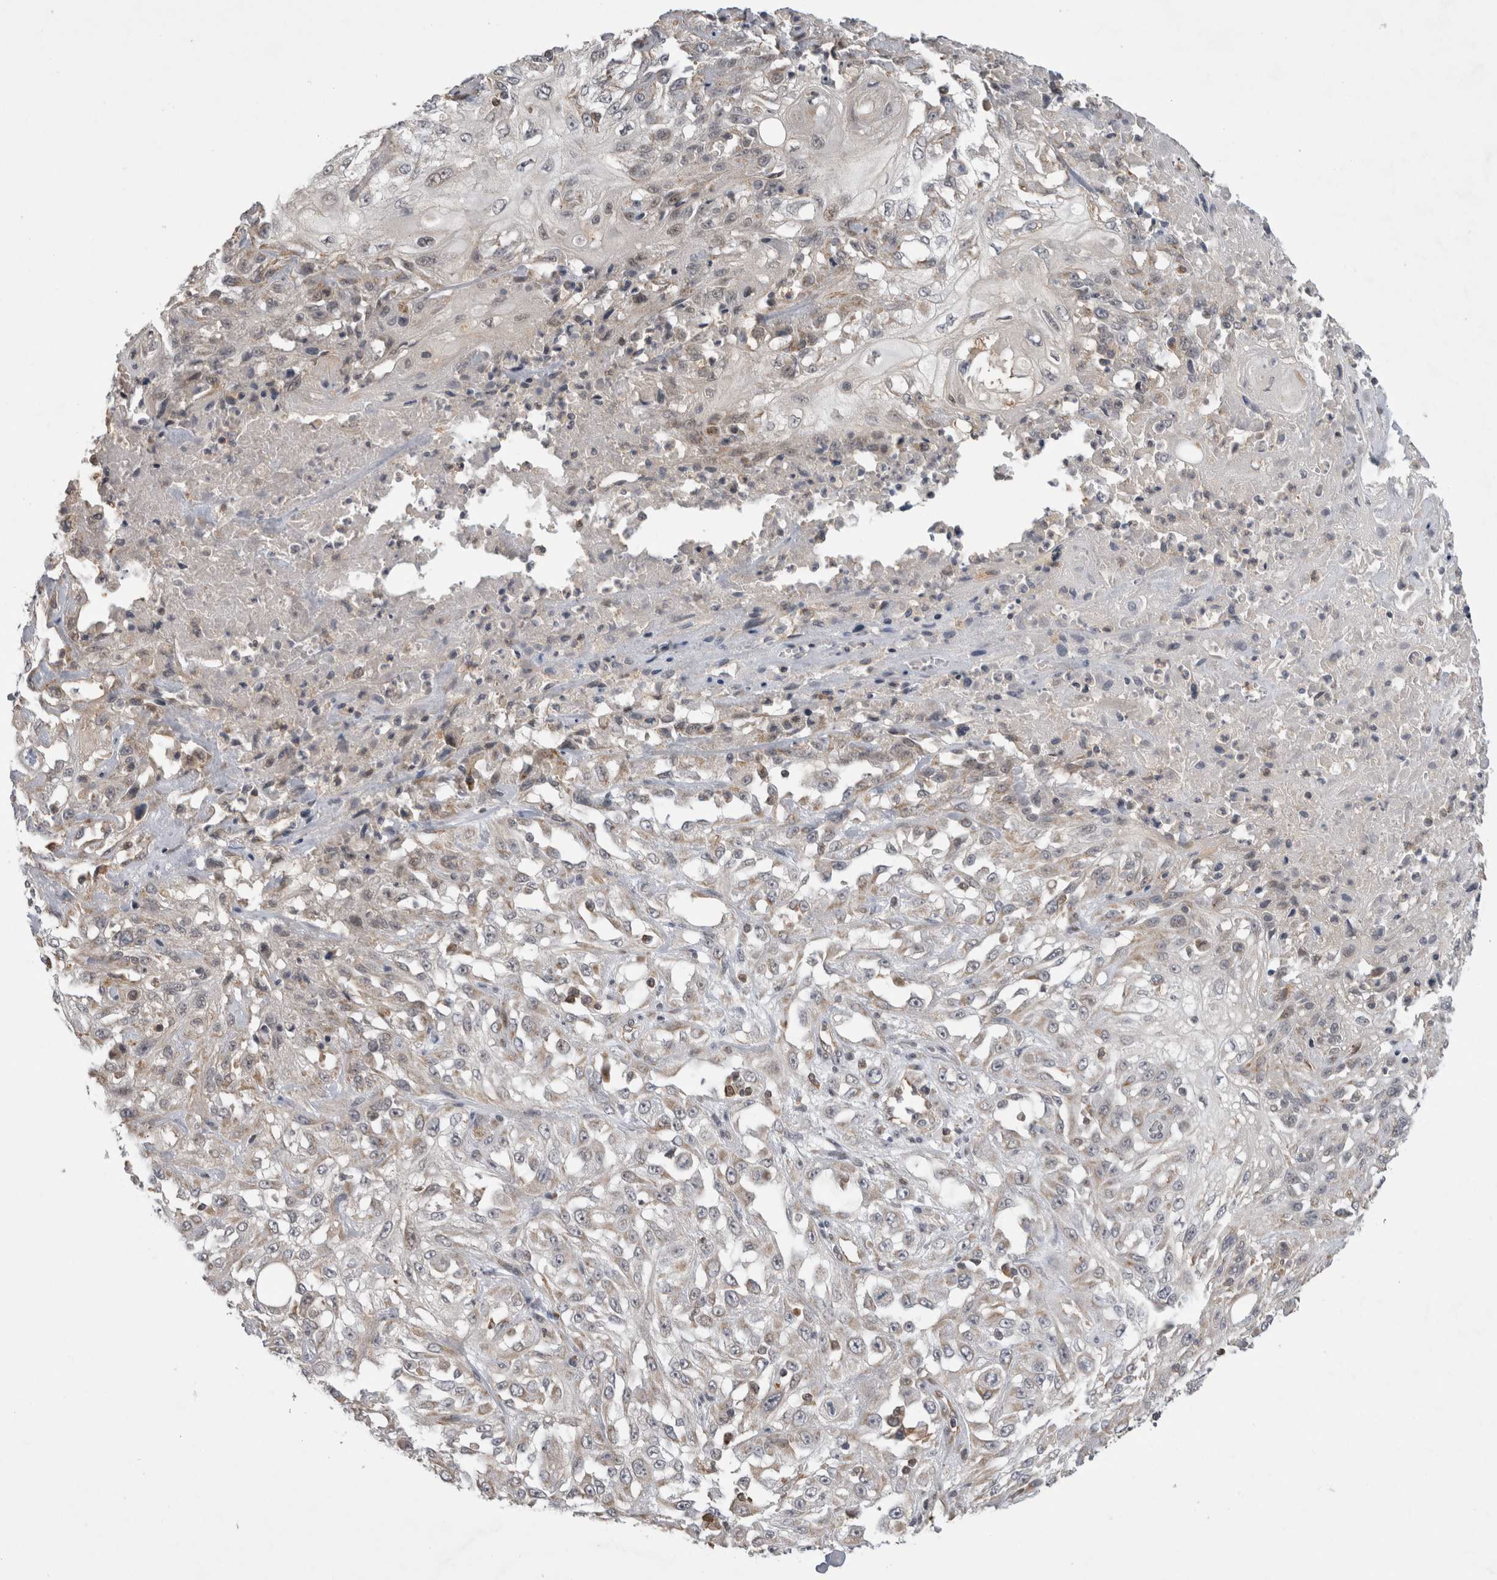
{"staining": {"intensity": "negative", "quantity": "none", "location": "none"}, "tissue": "skin cancer", "cell_type": "Tumor cells", "image_type": "cancer", "snomed": [{"axis": "morphology", "description": "Squamous cell carcinoma, NOS"}, {"axis": "morphology", "description": "Squamous cell carcinoma, metastatic, NOS"}, {"axis": "topography", "description": "Skin"}, {"axis": "topography", "description": "Lymph node"}], "caption": "The IHC photomicrograph has no significant positivity in tumor cells of skin cancer (metastatic squamous cell carcinoma) tissue.", "gene": "KCNIP1", "patient": {"sex": "male", "age": 75}}